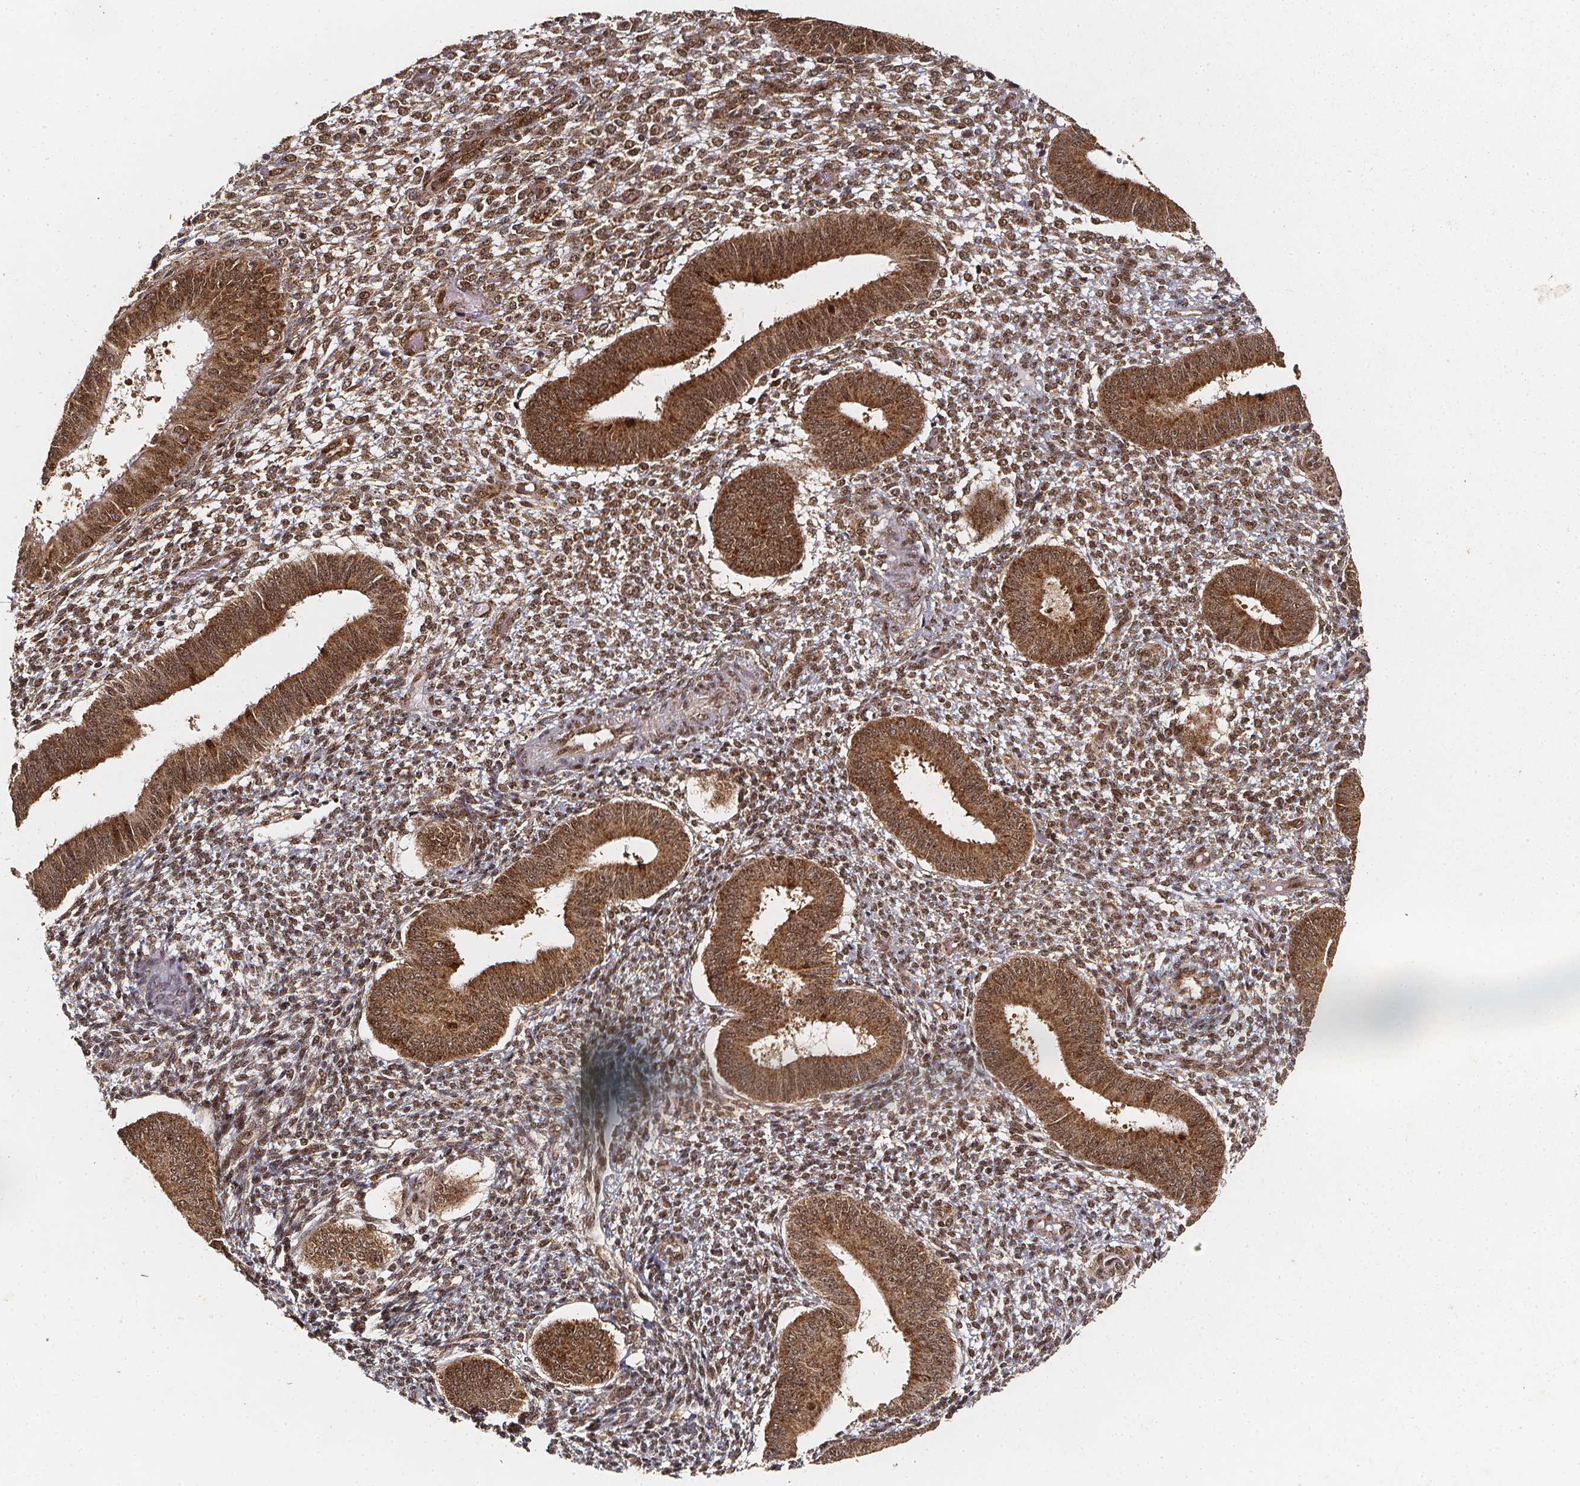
{"staining": {"intensity": "moderate", "quantity": ">75%", "location": "cytoplasmic/membranous,nuclear"}, "tissue": "endometrium", "cell_type": "Cells in endometrial stroma", "image_type": "normal", "snomed": [{"axis": "morphology", "description": "Normal tissue, NOS"}, {"axis": "topography", "description": "Endometrium"}], "caption": "The image exhibits immunohistochemical staining of benign endometrium. There is moderate cytoplasmic/membranous,nuclear staining is appreciated in approximately >75% of cells in endometrial stroma.", "gene": "SMN1", "patient": {"sex": "female", "age": 42}}